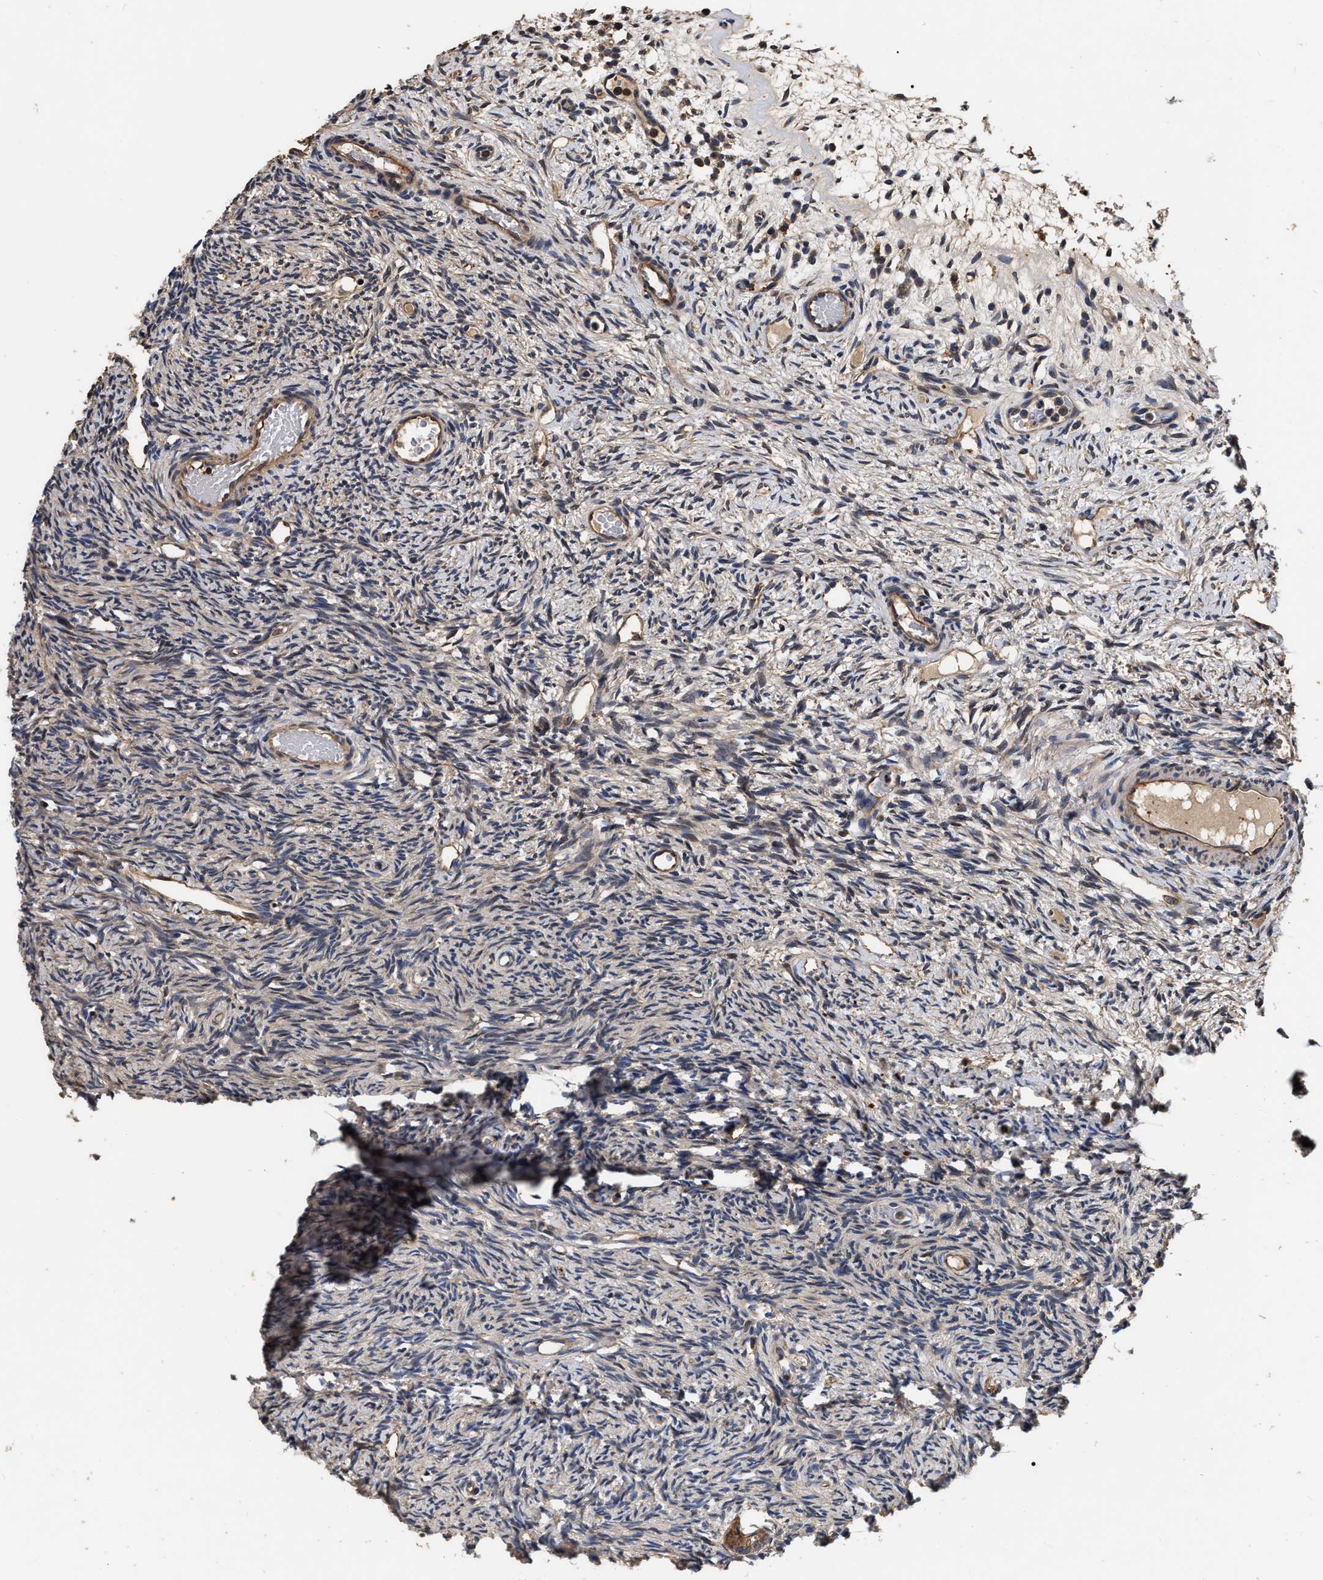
{"staining": {"intensity": "moderate", "quantity": ">75%", "location": "cytoplasmic/membranous"}, "tissue": "ovary", "cell_type": "Follicle cells", "image_type": "normal", "snomed": [{"axis": "morphology", "description": "Normal tissue, NOS"}, {"axis": "topography", "description": "Ovary"}], "caption": "Immunohistochemistry (IHC) (DAB) staining of normal ovary reveals moderate cytoplasmic/membranous protein staining in approximately >75% of follicle cells. (DAB = brown stain, brightfield microscopy at high magnification).", "gene": "ABCG8", "patient": {"sex": "female", "age": 33}}